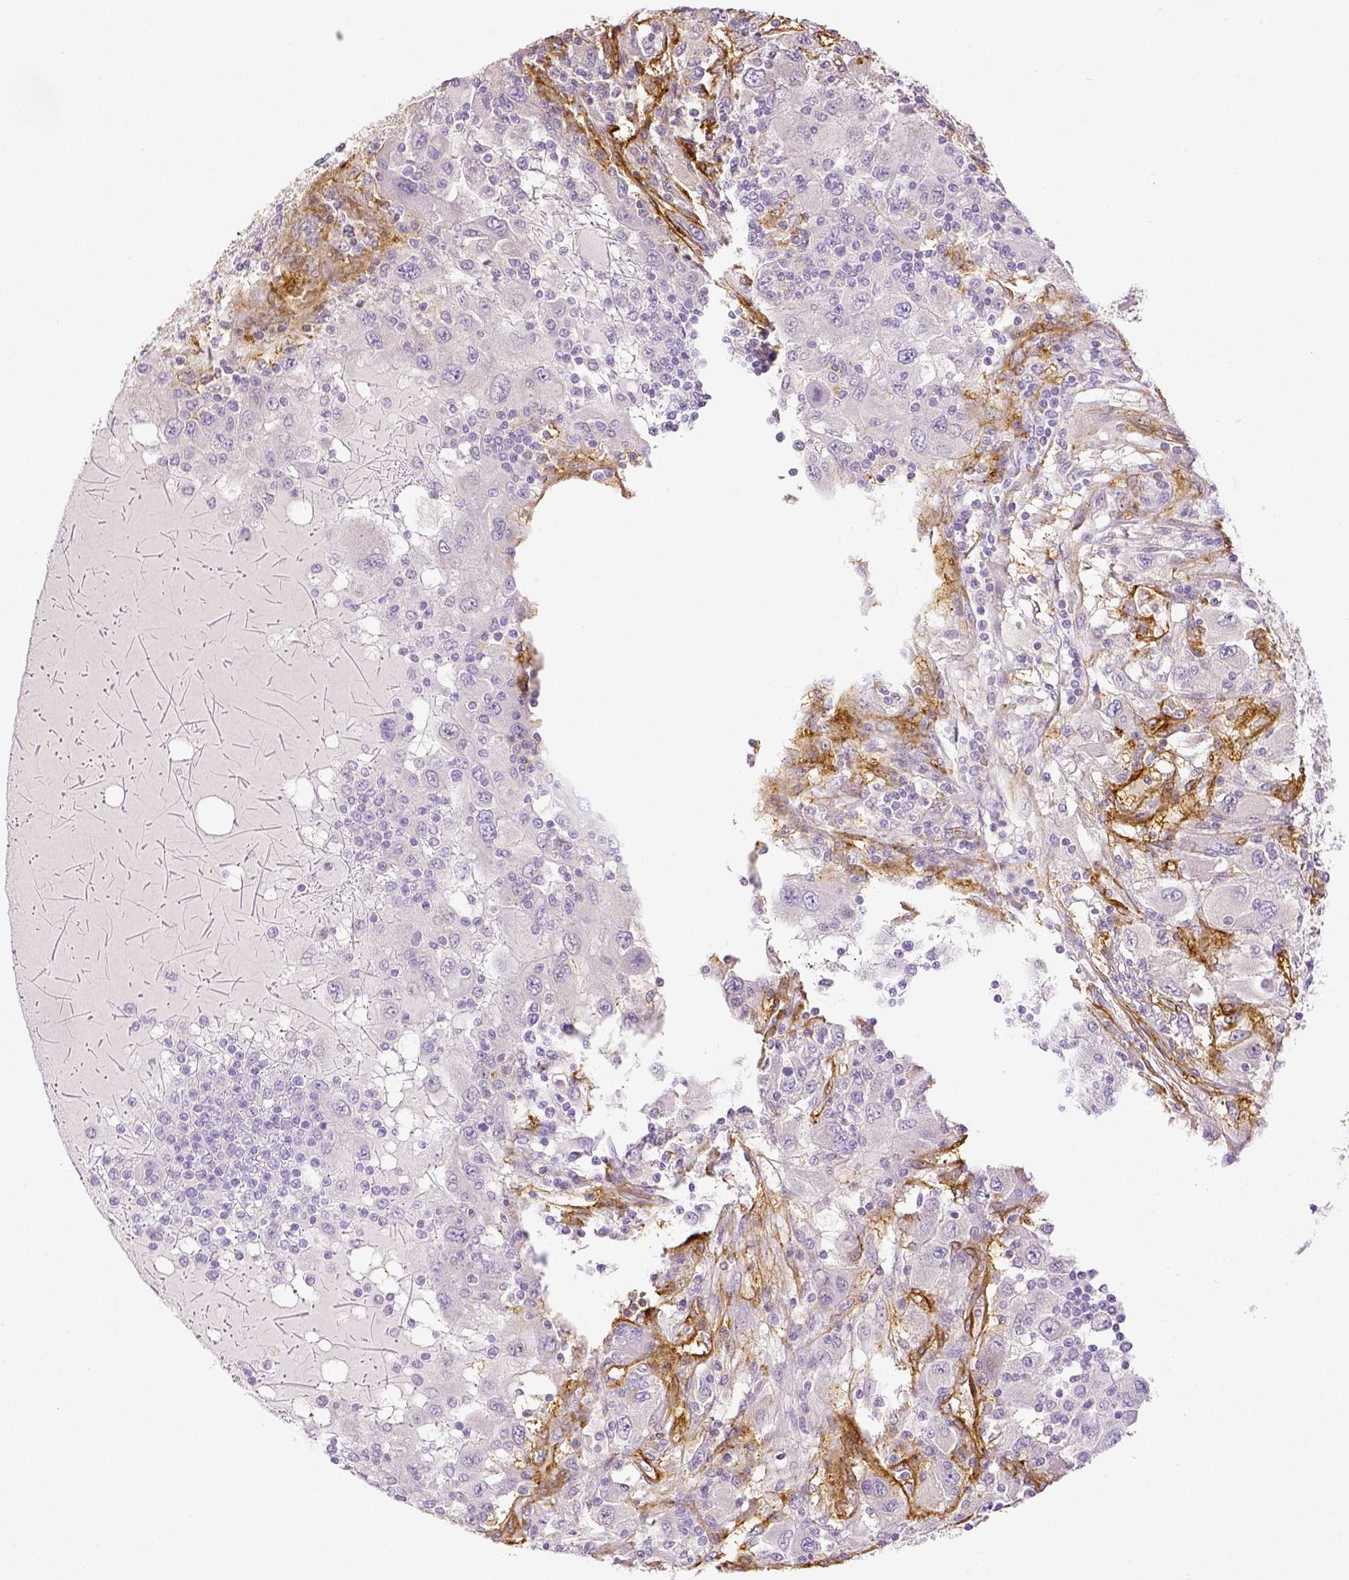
{"staining": {"intensity": "negative", "quantity": "none", "location": "none"}, "tissue": "renal cancer", "cell_type": "Tumor cells", "image_type": "cancer", "snomed": [{"axis": "morphology", "description": "Adenocarcinoma, NOS"}, {"axis": "topography", "description": "Kidney"}], "caption": "This is an immunohistochemistry photomicrograph of adenocarcinoma (renal). There is no positivity in tumor cells.", "gene": "THY1", "patient": {"sex": "female", "age": 67}}